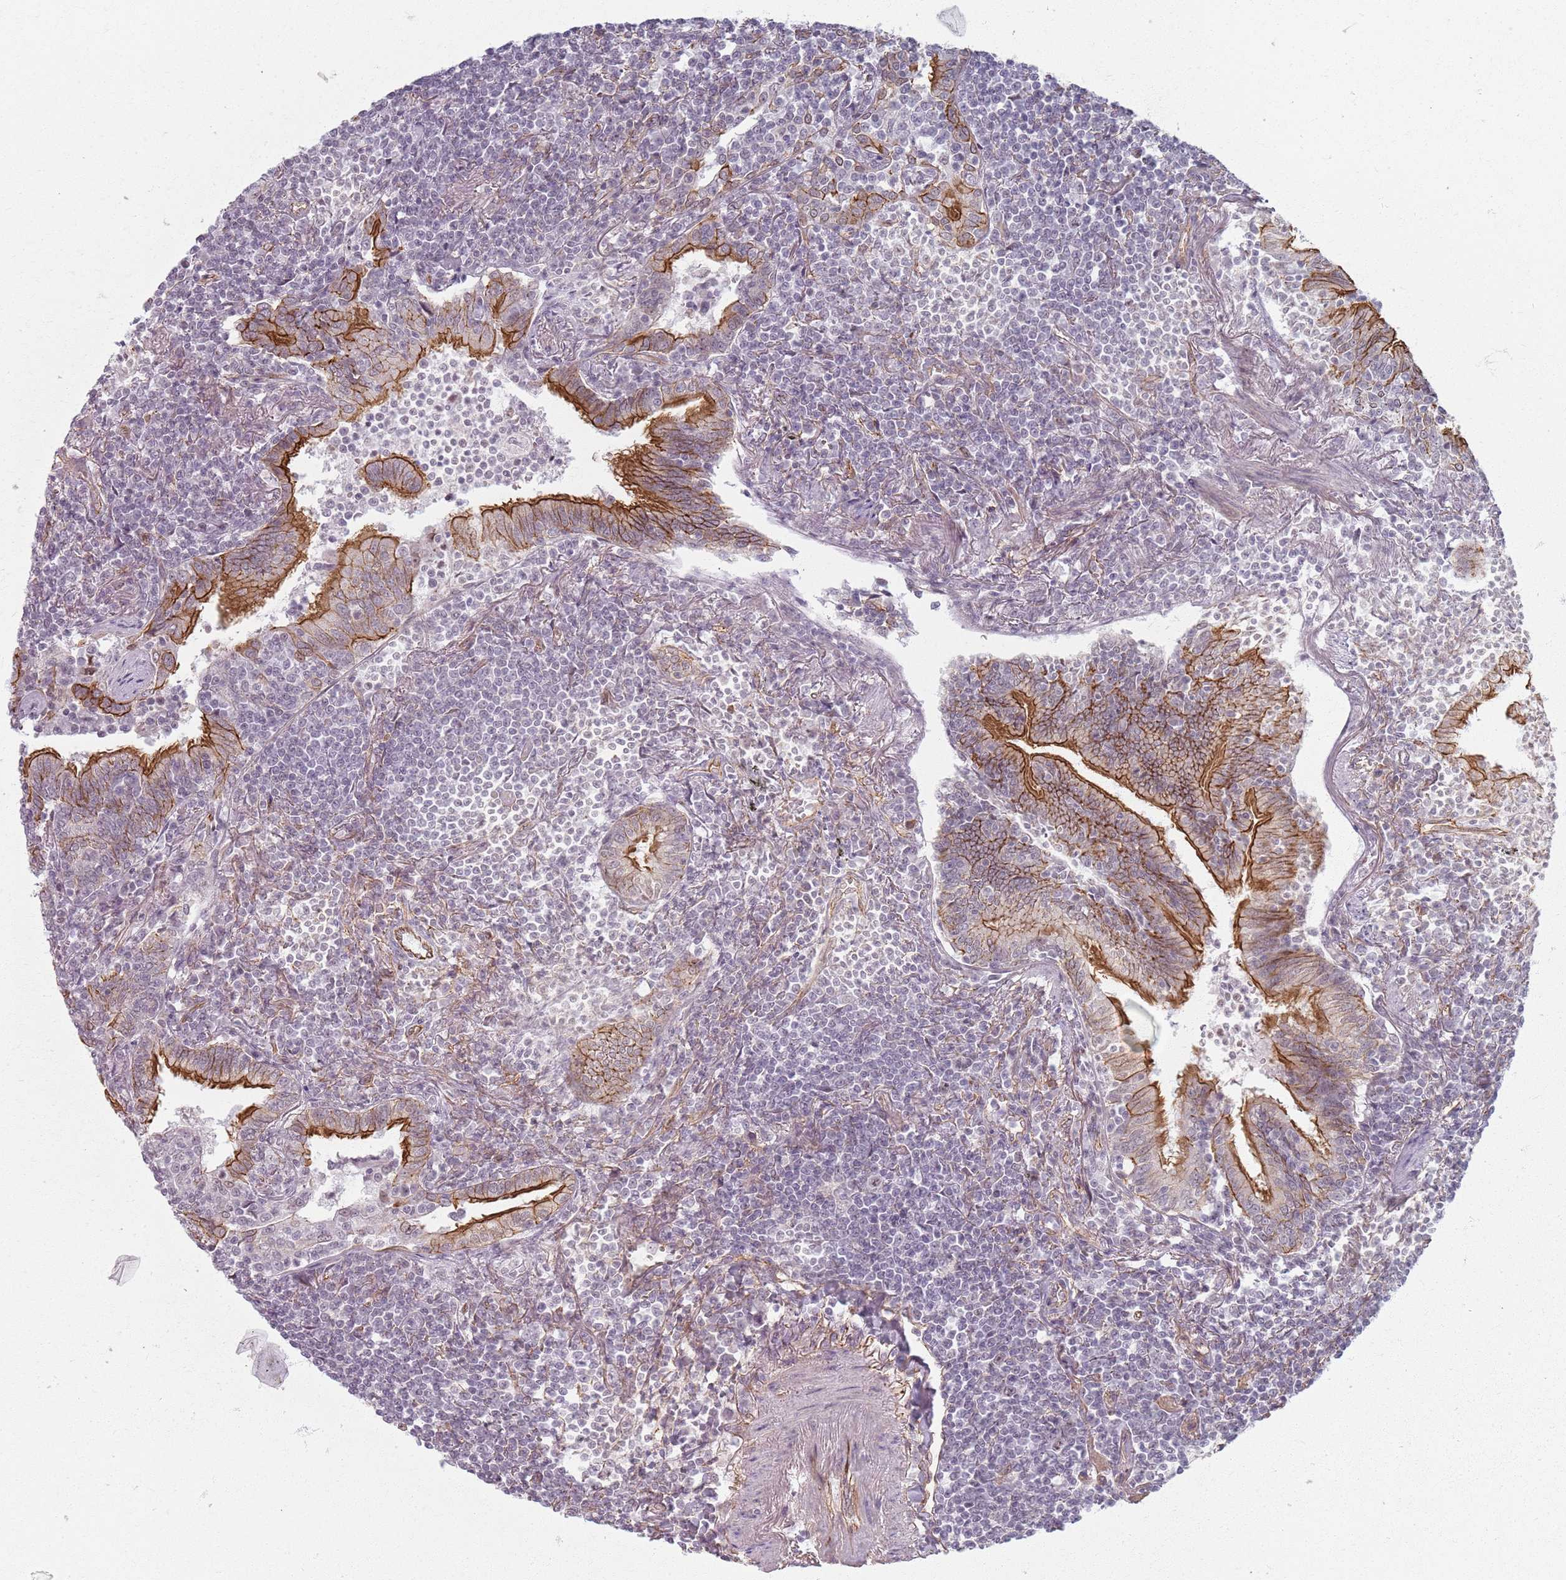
{"staining": {"intensity": "negative", "quantity": "none", "location": "none"}, "tissue": "lymphoma", "cell_type": "Tumor cells", "image_type": "cancer", "snomed": [{"axis": "morphology", "description": "Malignant lymphoma, non-Hodgkin's type, Low grade"}, {"axis": "topography", "description": "Lung"}], "caption": "This is an immunohistochemistry image of lymphoma. There is no staining in tumor cells.", "gene": "KCNA5", "patient": {"sex": "female", "age": 71}}